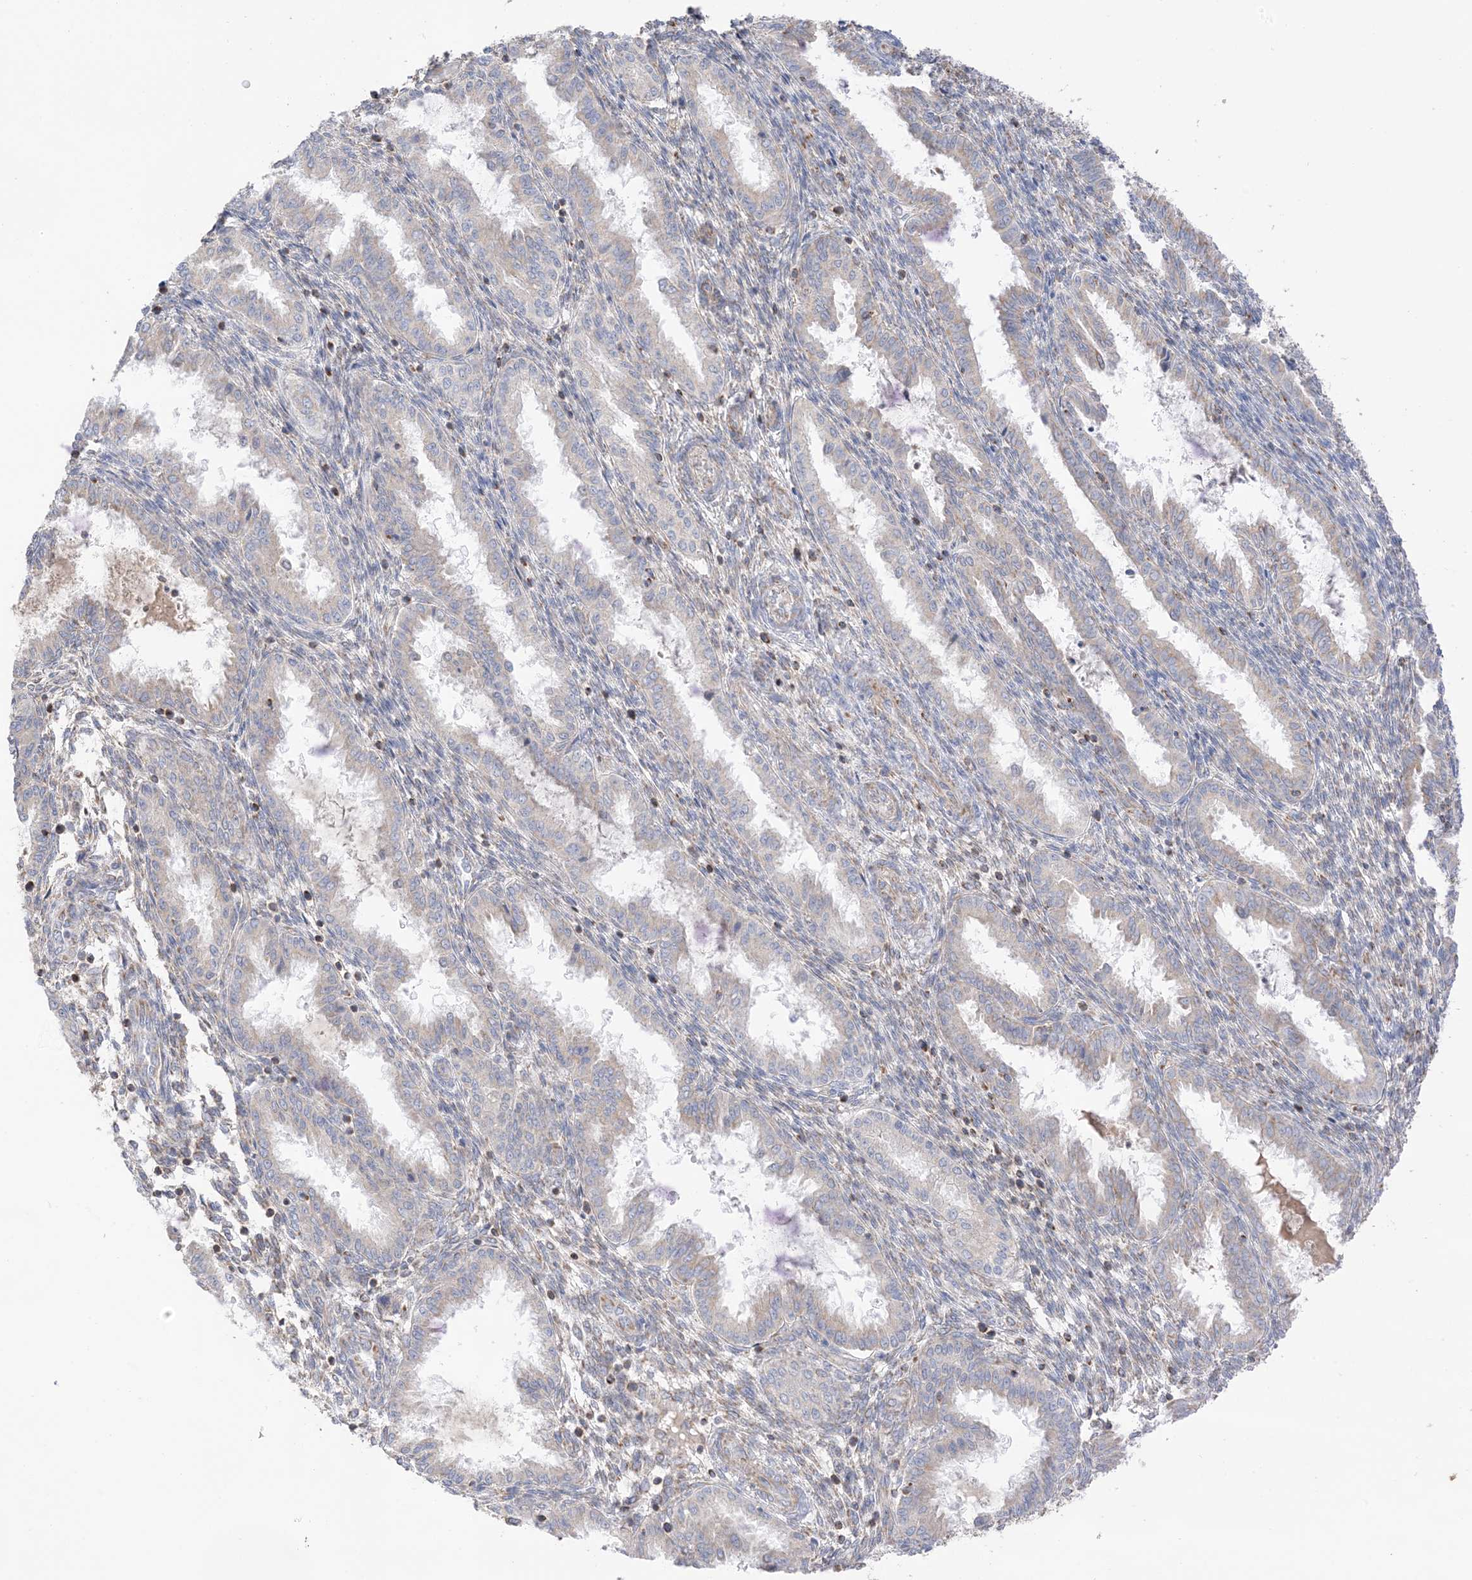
{"staining": {"intensity": "moderate", "quantity": "<25%", "location": "cytoplasmic/membranous"}, "tissue": "endometrium", "cell_type": "Cells in endometrial stroma", "image_type": "normal", "snomed": [{"axis": "morphology", "description": "Normal tissue, NOS"}, {"axis": "topography", "description": "Endometrium"}], "caption": "Moderate cytoplasmic/membranous expression is appreciated in approximately <25% of cells in endometrial stroma in unremarkable endometrium. The staining was performed using DAB (3,3'-diaminobenzidine) to visualize the protein expression in brown, while the nuclei were stained in blue with hematoxylin (Magnification: 20x).", "gene": "SLC25A12", "patient": {"sex": "female", "age": 33}}